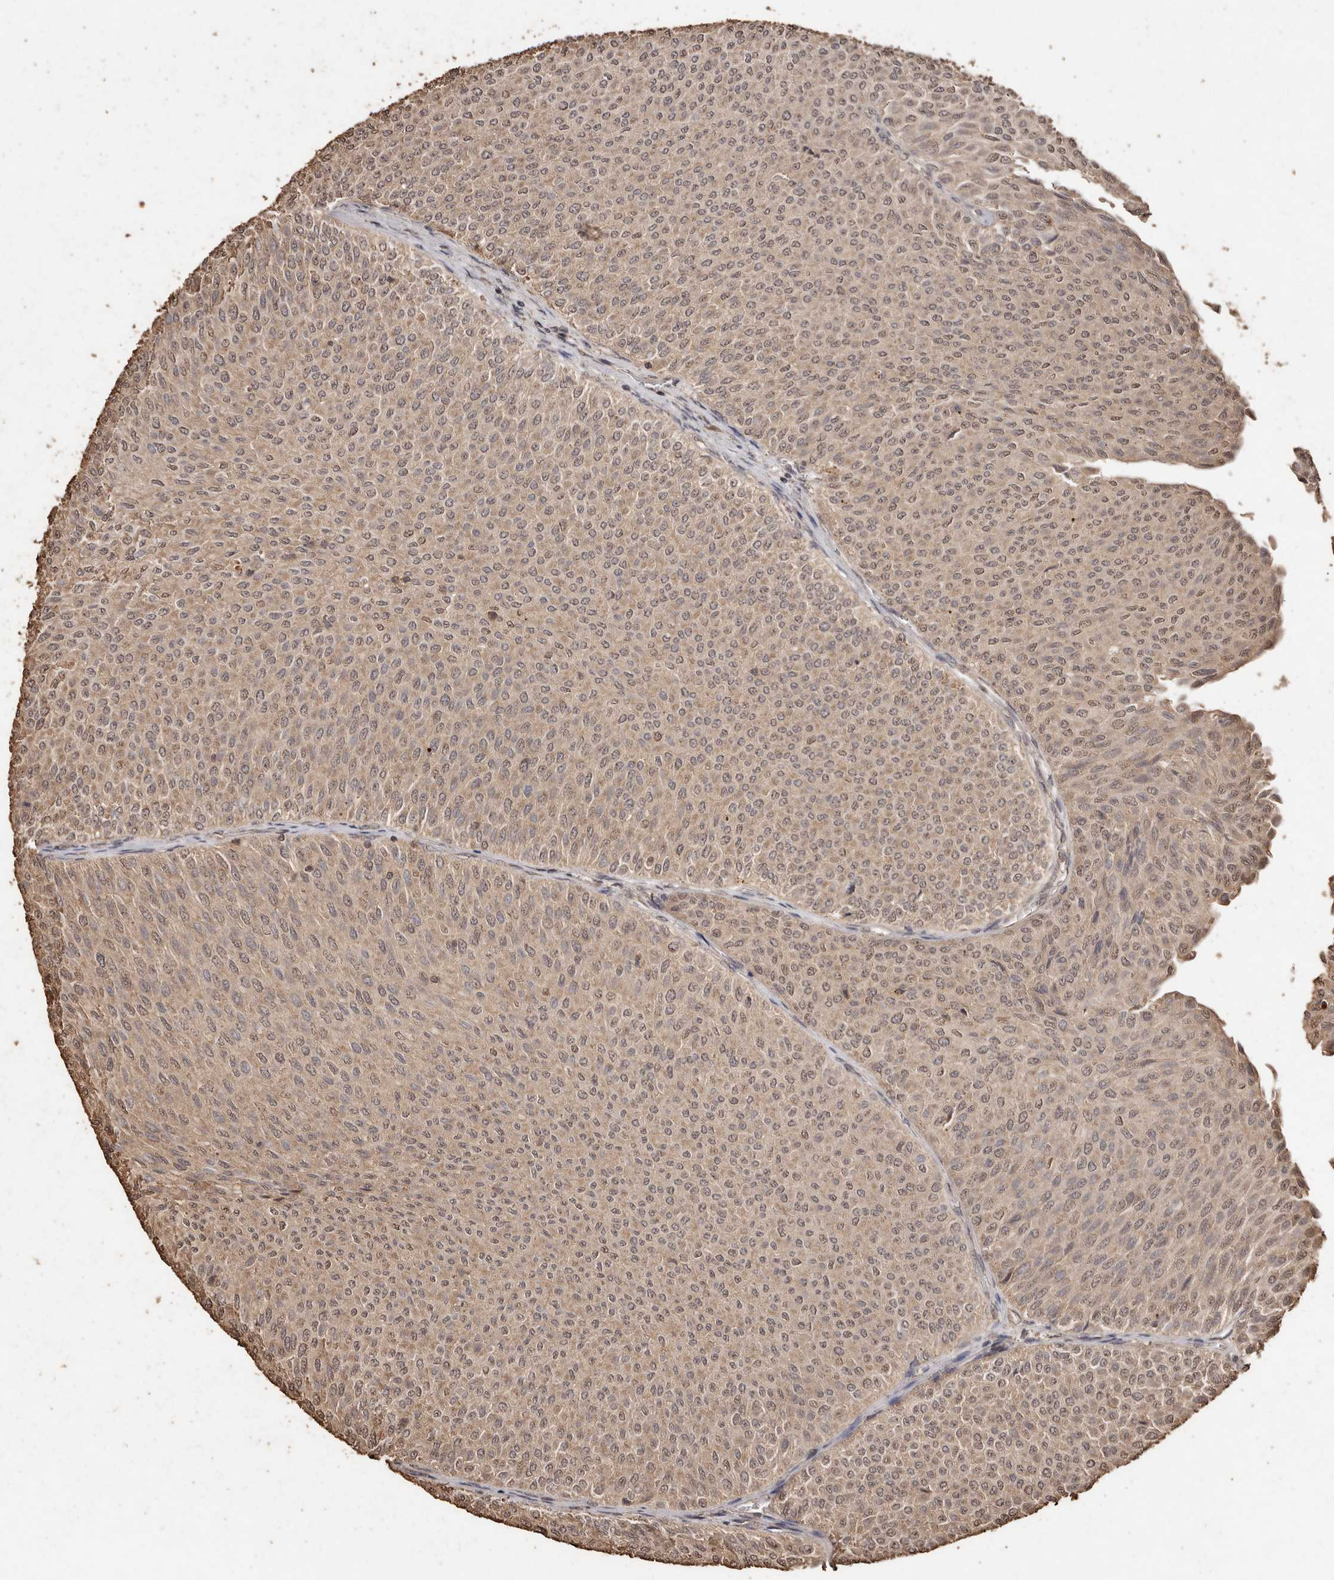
{"staining": {"intensity": "weak", "quantity": ">75%", "location": "cytoplasmic/membranous,nuclear"}, "tissue": "urothelial cancer", "cell_type": "Tumor cells", "image_type": "cancer", "snomed": [{"axis": "morphology", "description": "Urothelial carcinoma, Low grade"}, {"axis": "topography", "description": "Urinary bladder"}], "caption": "IHC (DAB) staining of human low-grade urothelial carcinoma exhibits weak cytoplasmic/membranous and nuclear protein positivity in approximately >75% of tumor cells. Using DAB (brown) and hematoxylin (blue) stains, captured at high magnification using brightfield microscopy.", "gene": "PKDCC", "patient": {"sex": "male", "age": 78}}